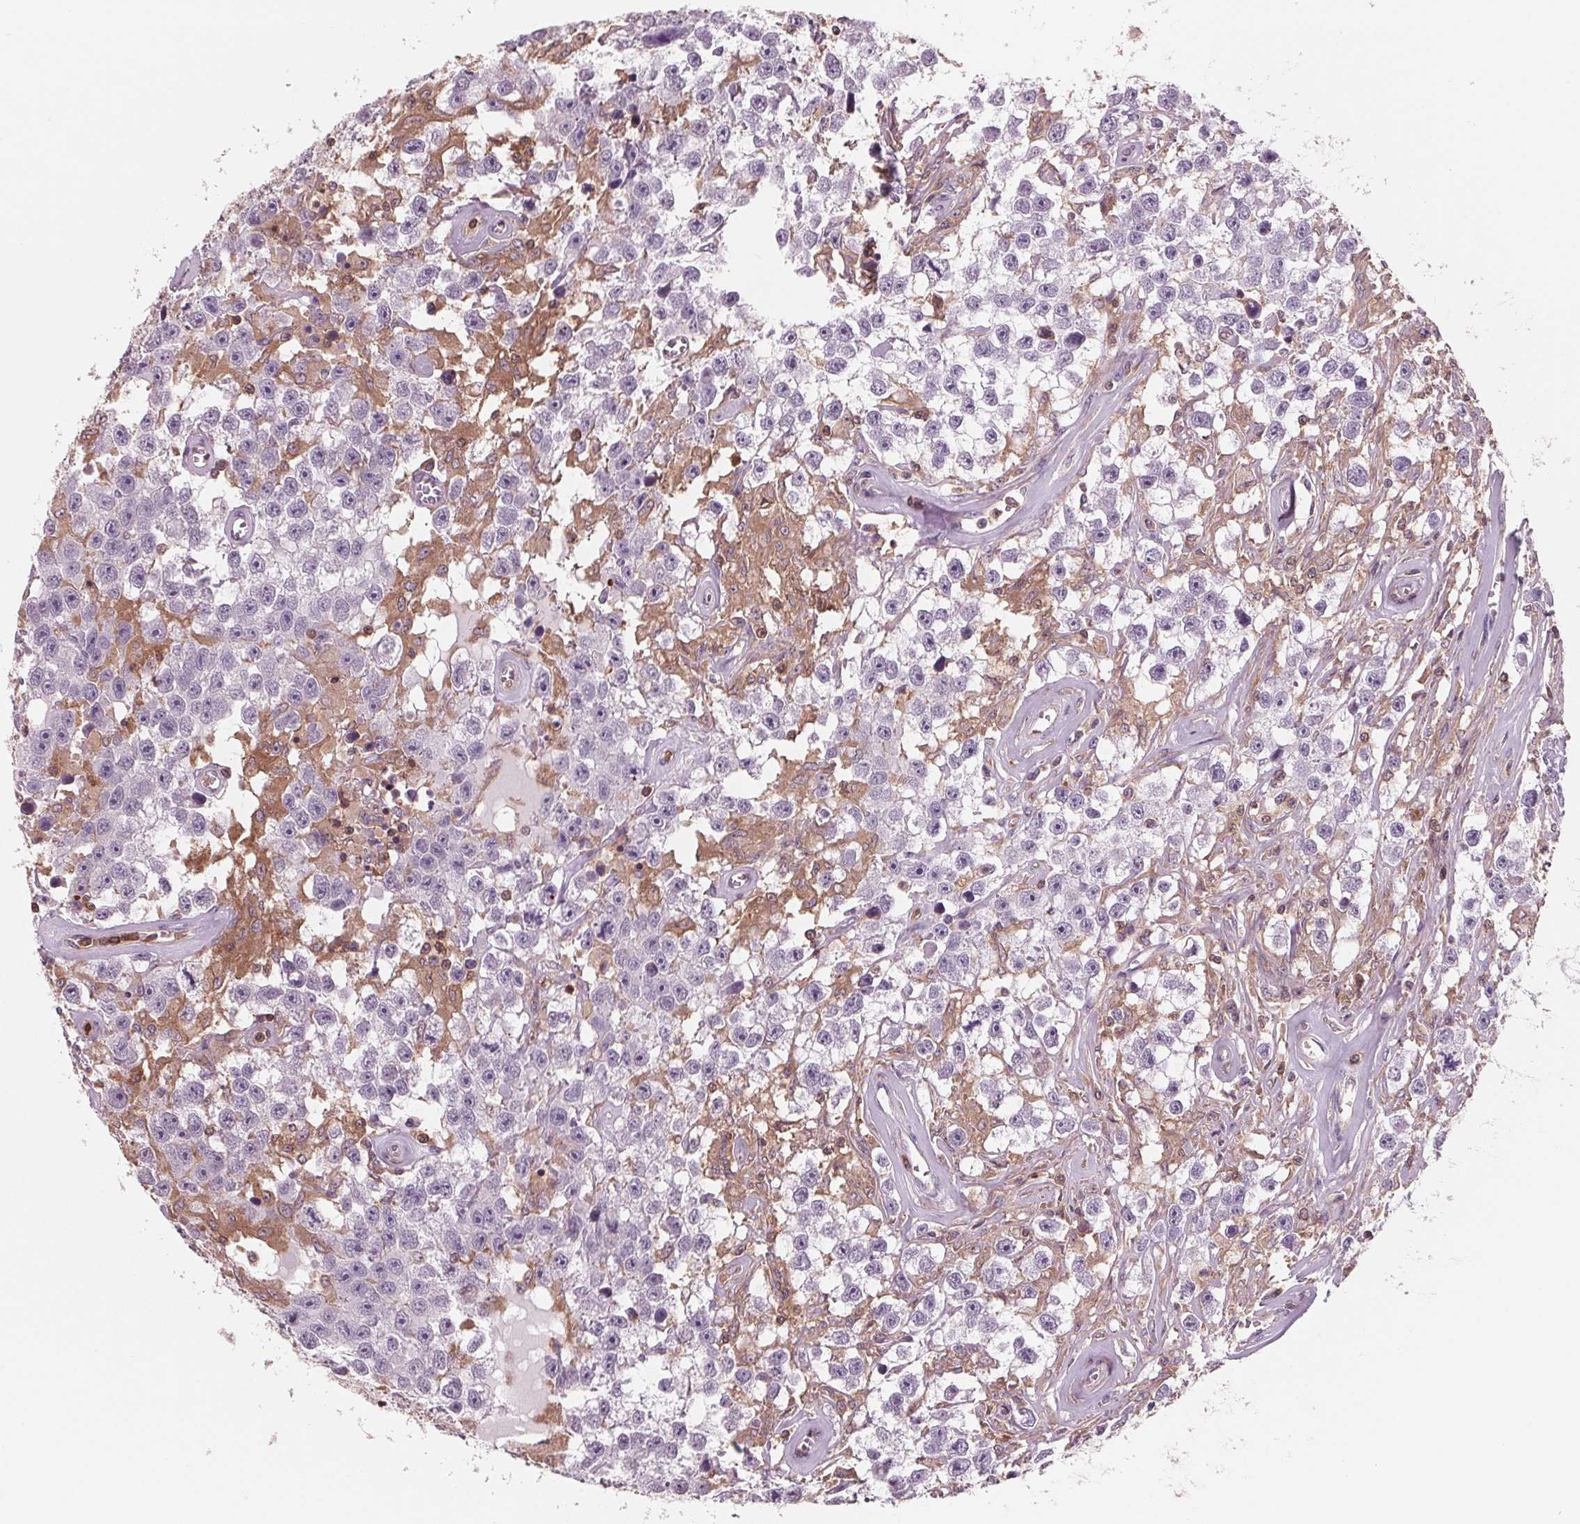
{"staining": {"intensity": "negative", "quantity": "none", "location": "none"}, "tissue": "testis cancer", "cell_type": "Tumor cells", "image_type": "cancer", "snomed": [{"axis": "morphology", "description": "Seminoma, NOS"}, {"axis": "topography", "description": "Testis"}], "caption": "Photomicrograph shows no significant protein expression in tumor cells of seminoma (testis).", "gene": "ARHGAP25", "patient": {"sex": "male", "age": 43}}